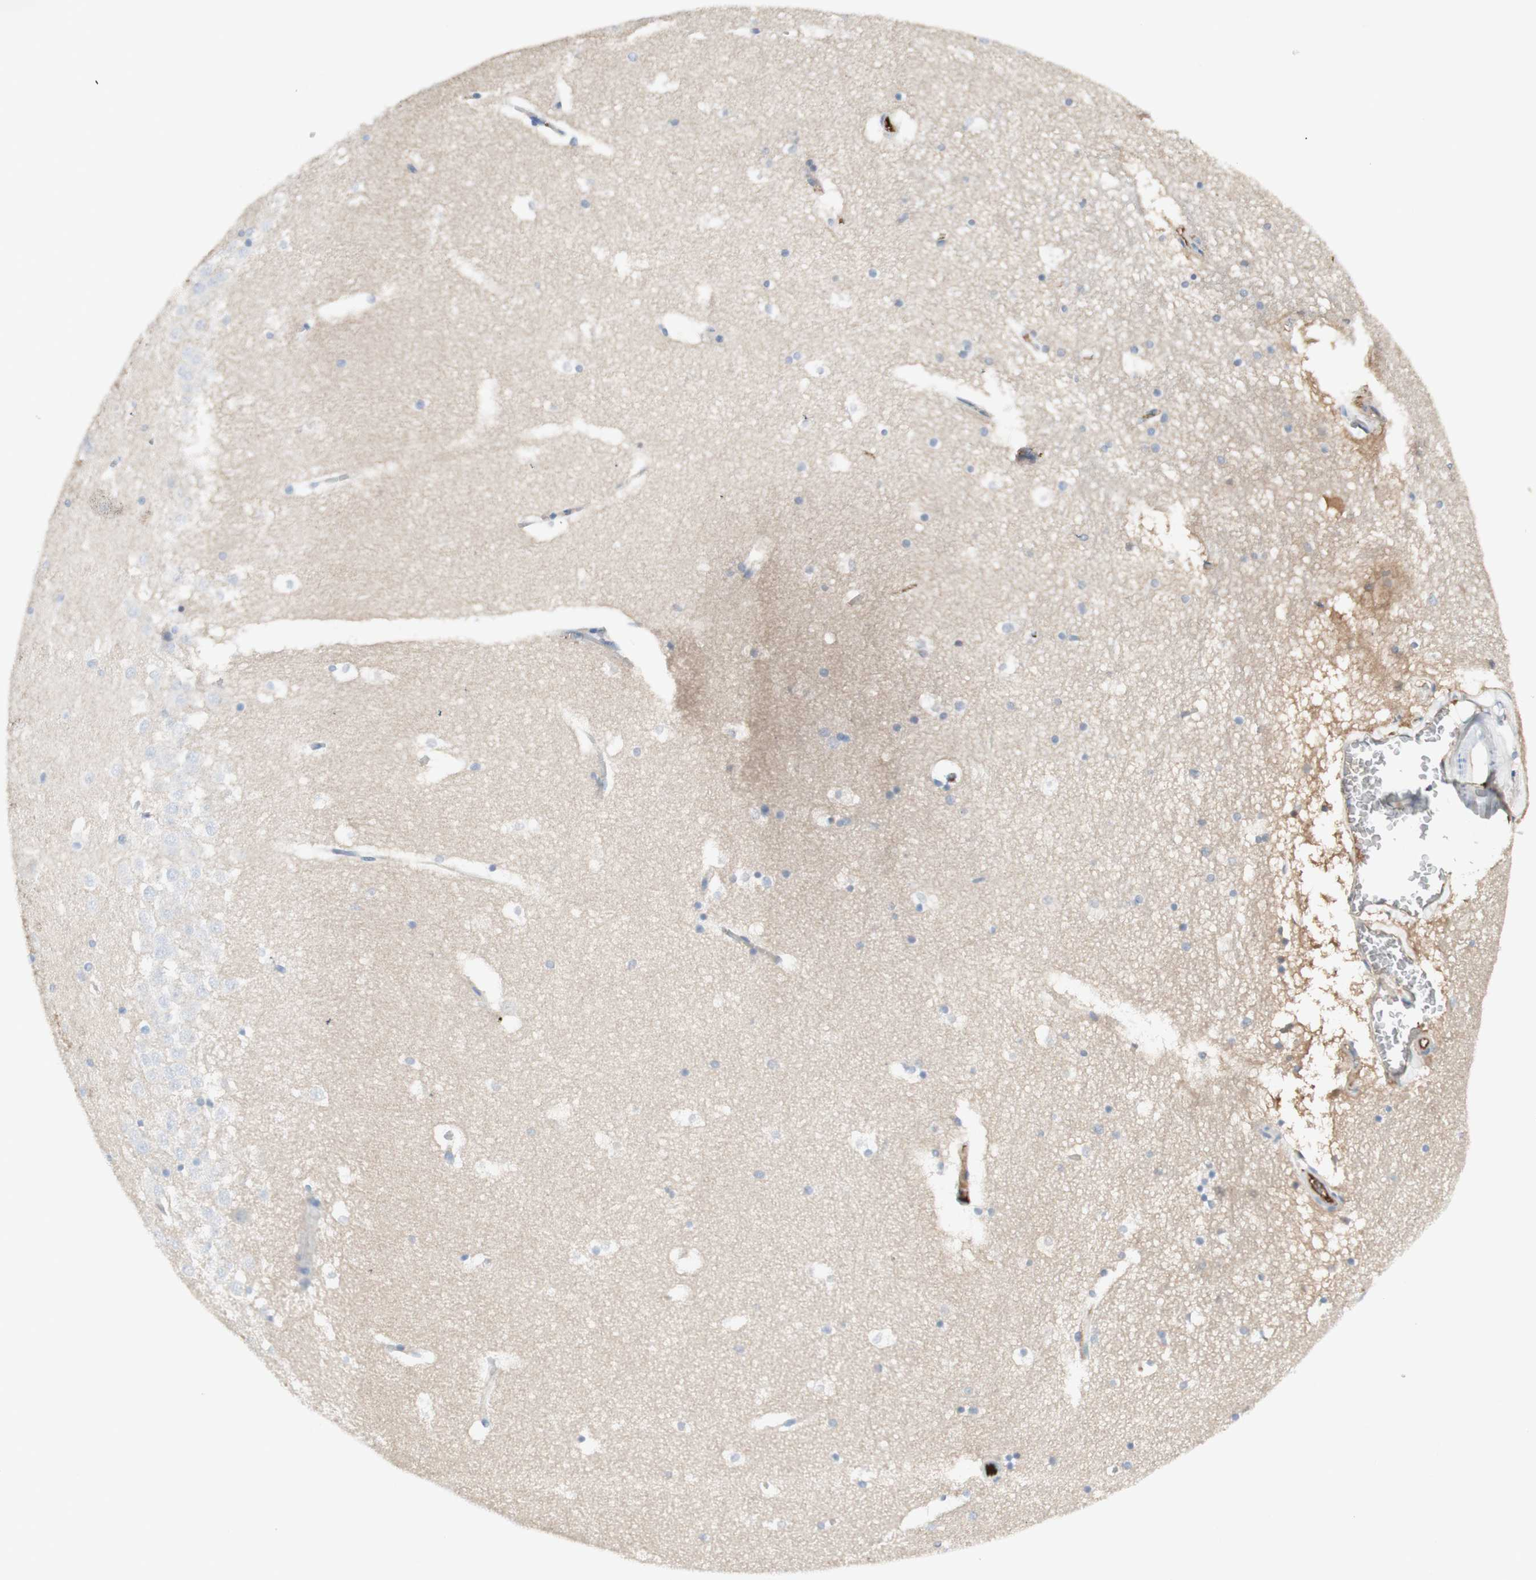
{"staining": {"intensity": "moderate", "quantity": "<25%", "location": "nuclear"}, "tissue": "hippocampus", "cell_type": "Glial cells", "image_type": "normal", "snomed": [{"axis": "morphology", "description": "Normal tissue, NOS"}, {"axis": "topography", "description": "Hippocampus"}], "caption": "Unremarkable hippocampus was stained to show a protein in brown. There is low levels of moderate nuclear expression in approximately <25% of glial cells.", "gene": "KNG1", "patient": {"sex": "male", "age": 45}}